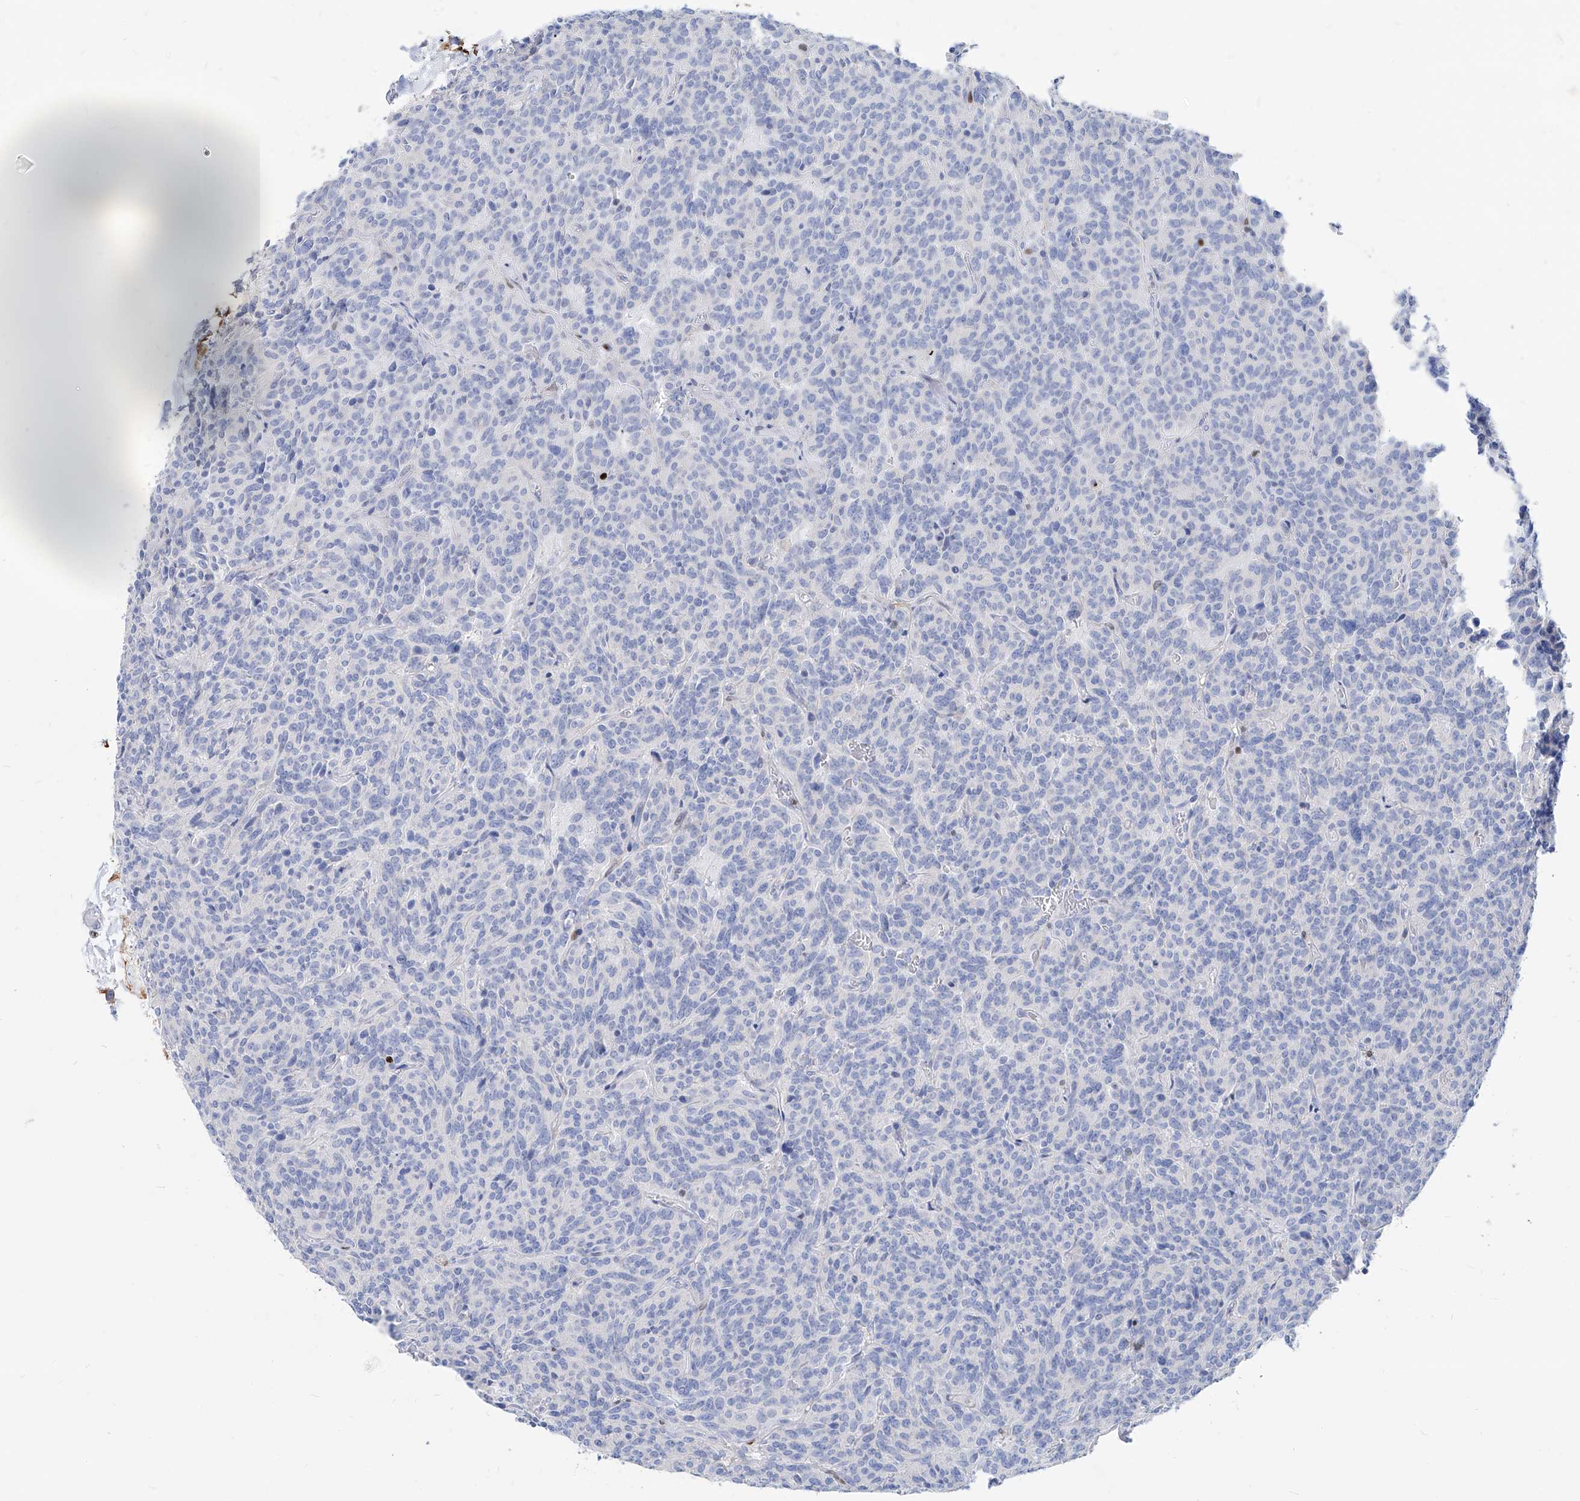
{"staining": {"intensity": "negative", "quantity": "none", "location": "none"}, "tissue": "carcinoid", "cell_type": "Tumor cells", "image_type": "cancer", "snomed": [{"axis": "morphology", "description": "Carcinoid, malignant, NOS"}, {"axis": "topography", "description": "Lung"}], "caption": "Immunohistochemical staining of human carcinoid demonstrates no significant staining in tumor cells.", "gene": "FRS3", "patient": {"sex": "female", "age": 46}}